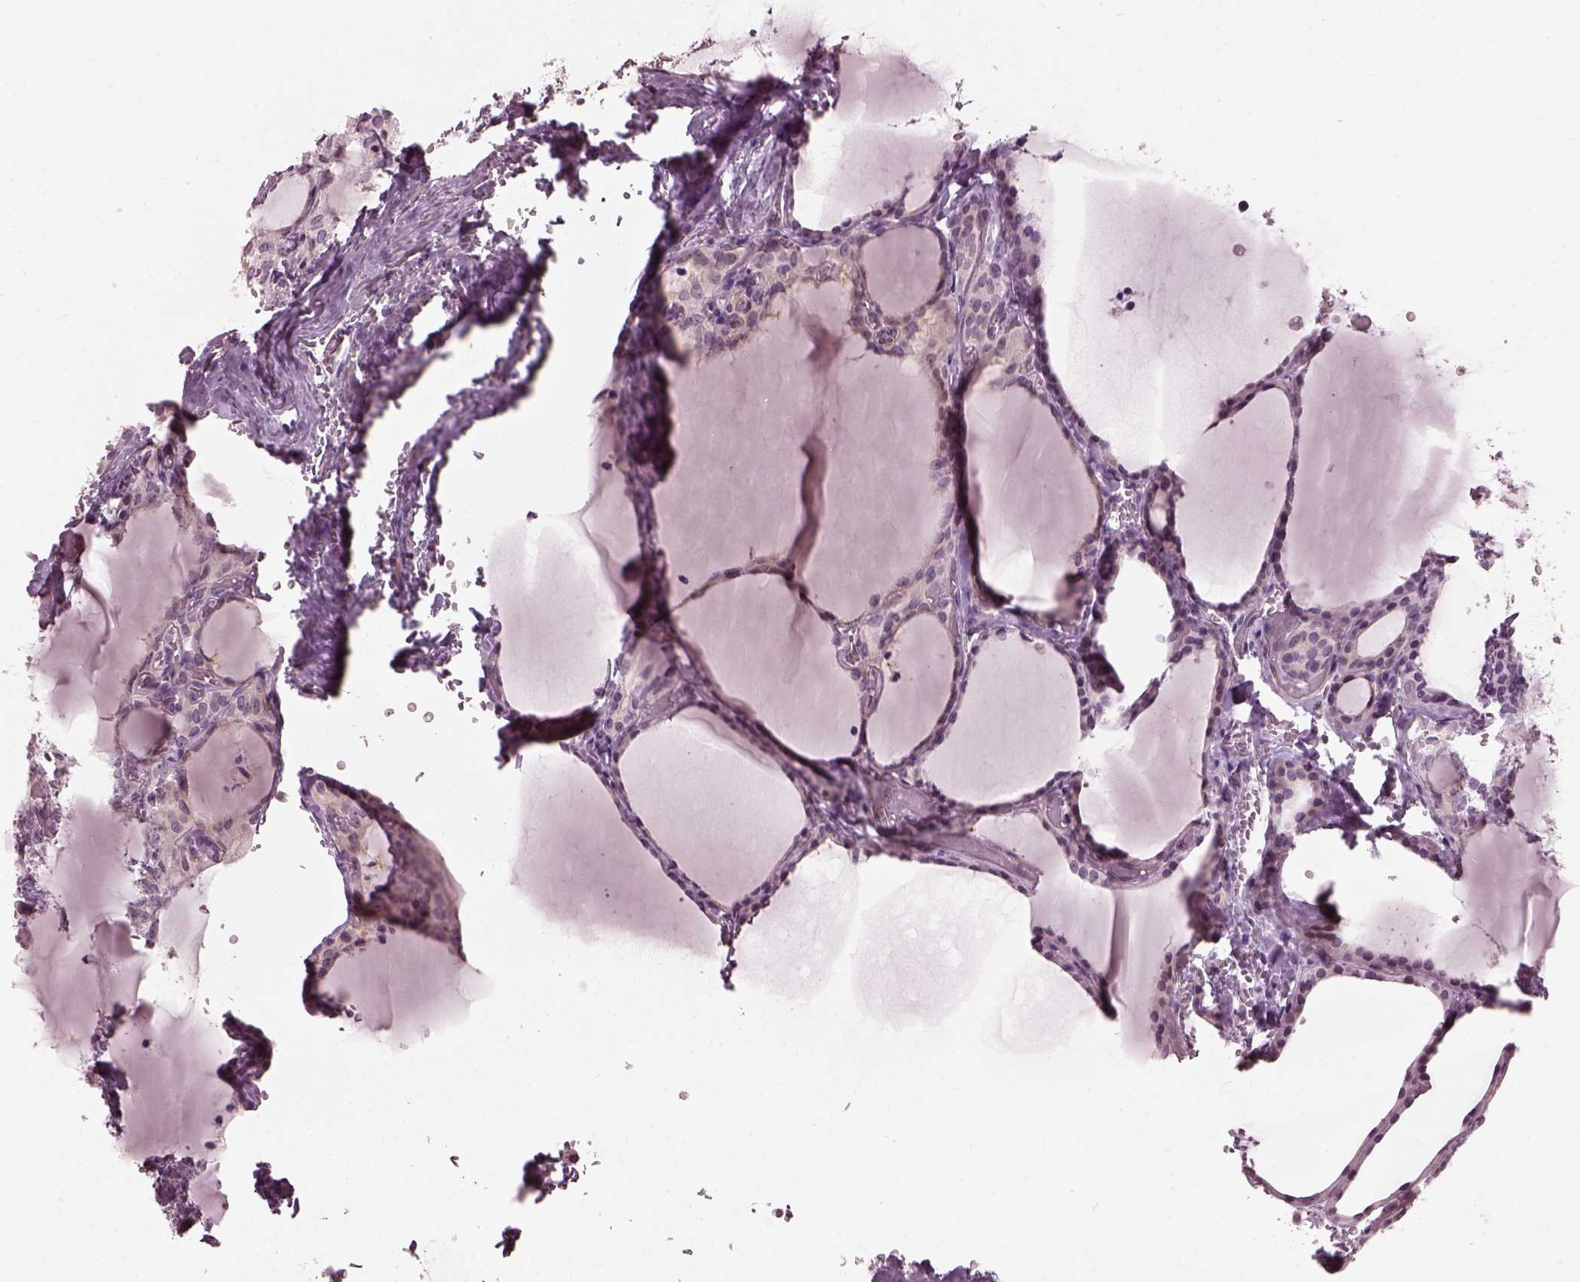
{"staining": {"intensity": "negative", "quantity": "none", "location": "none"}, "tissue": "thyroid cancer", "cell_type": "Tumor cells", "image_type": "cancer", "snomed": [{"axis": "morphology", "description": "Papillary adenocarcinoma, NOS"}, {"axis": "topography", "description": "Thyroid gland"}], "caption": "Histopathology image shows no significant protein positivity in tumor cells of thyroid cancer.", "gene": "BFSP1", "patient": {"sex": "male", "age": 20}}